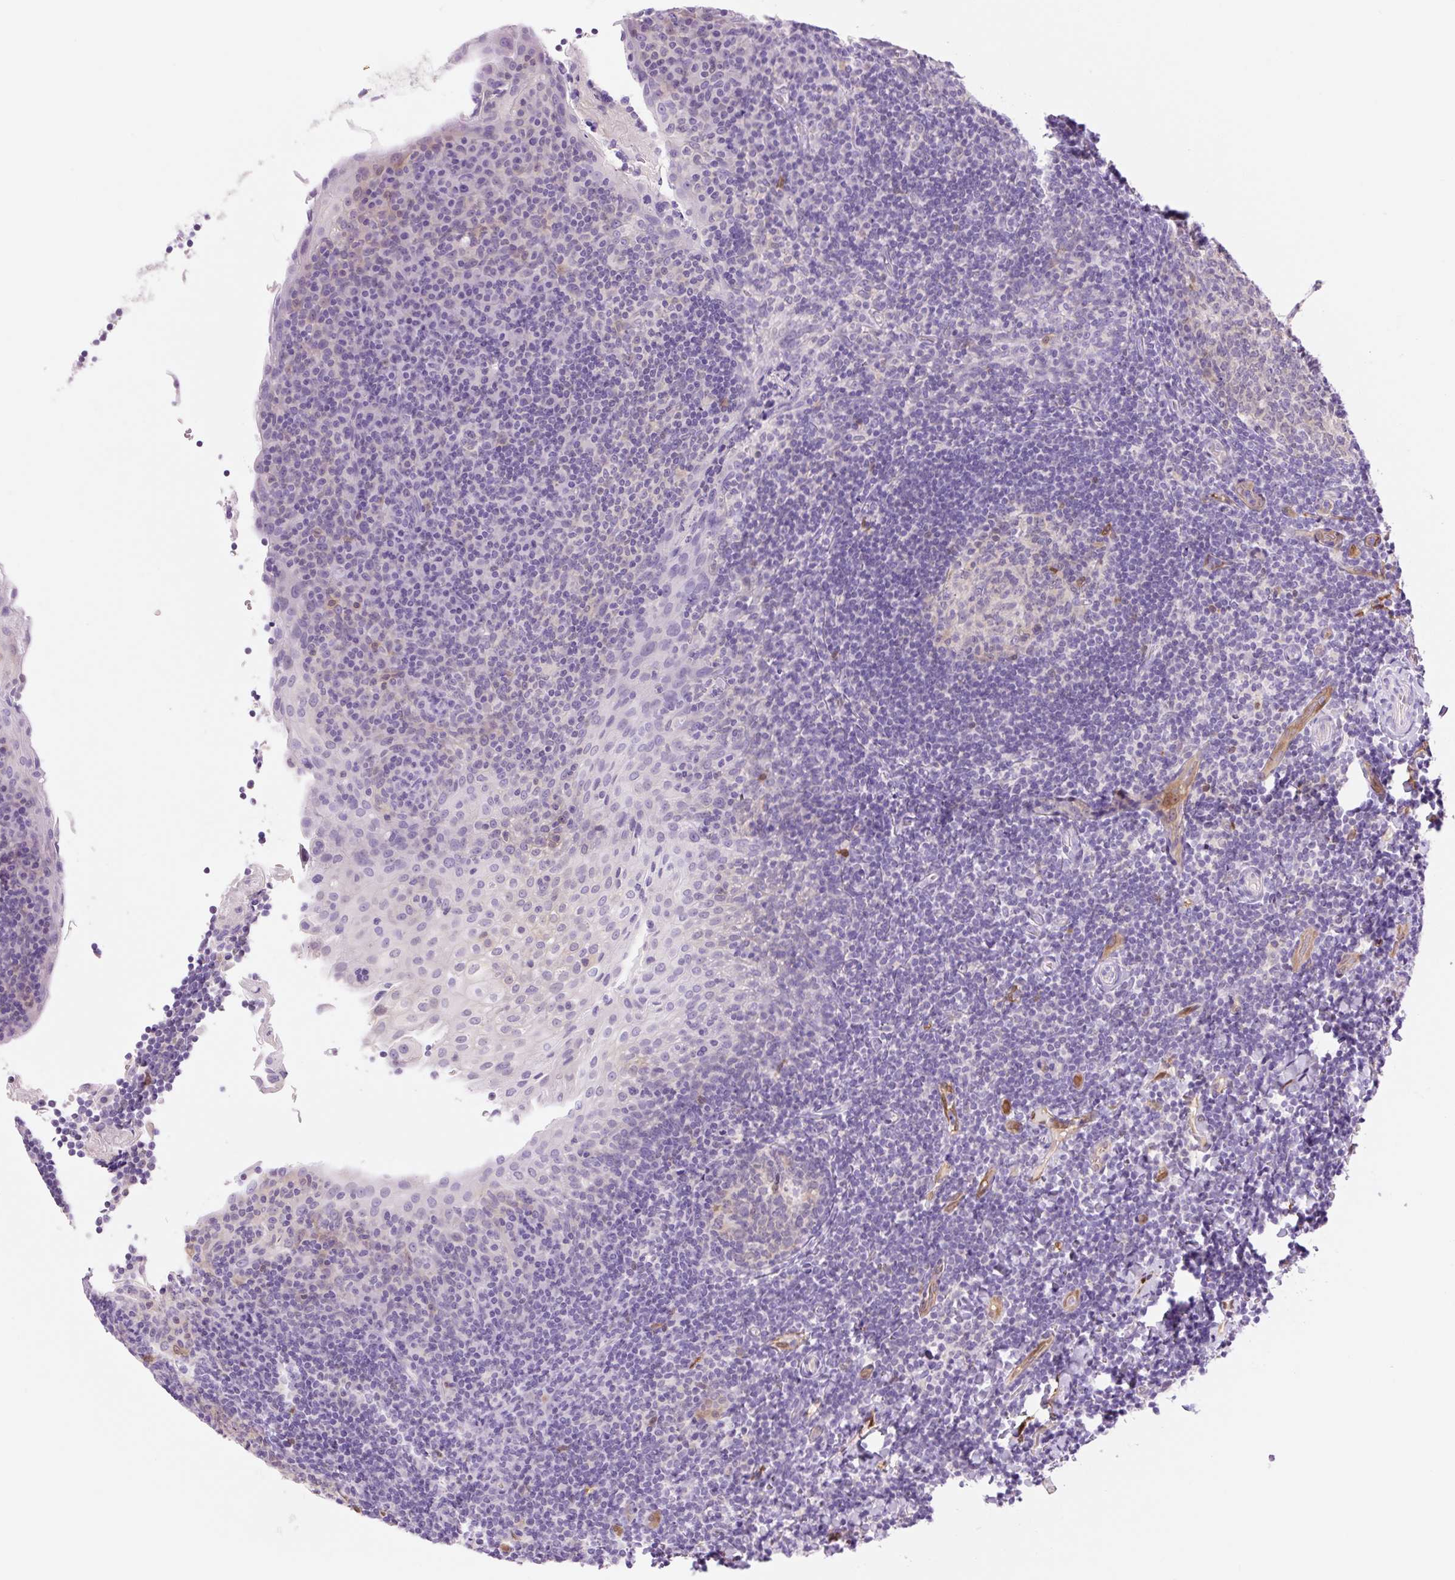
{"staining": {"intensity": "negative", "quantity": "none", "location": "none"}, "tissue": "tonsil", "cell_type": "Germinal center cells", "image_type": "normal", "snomed": [{"axis": "morphology", "description": "Normal tissue, NOS"}, {"axis": "topography", "description": "Tonsil"}], "caption": "An IHC micrograph of benign tonsil is shown. There is no staining in germinal center cells of tonsil.", "gene": "FABP5", "patient": {"sex": "male", "age": 17}}